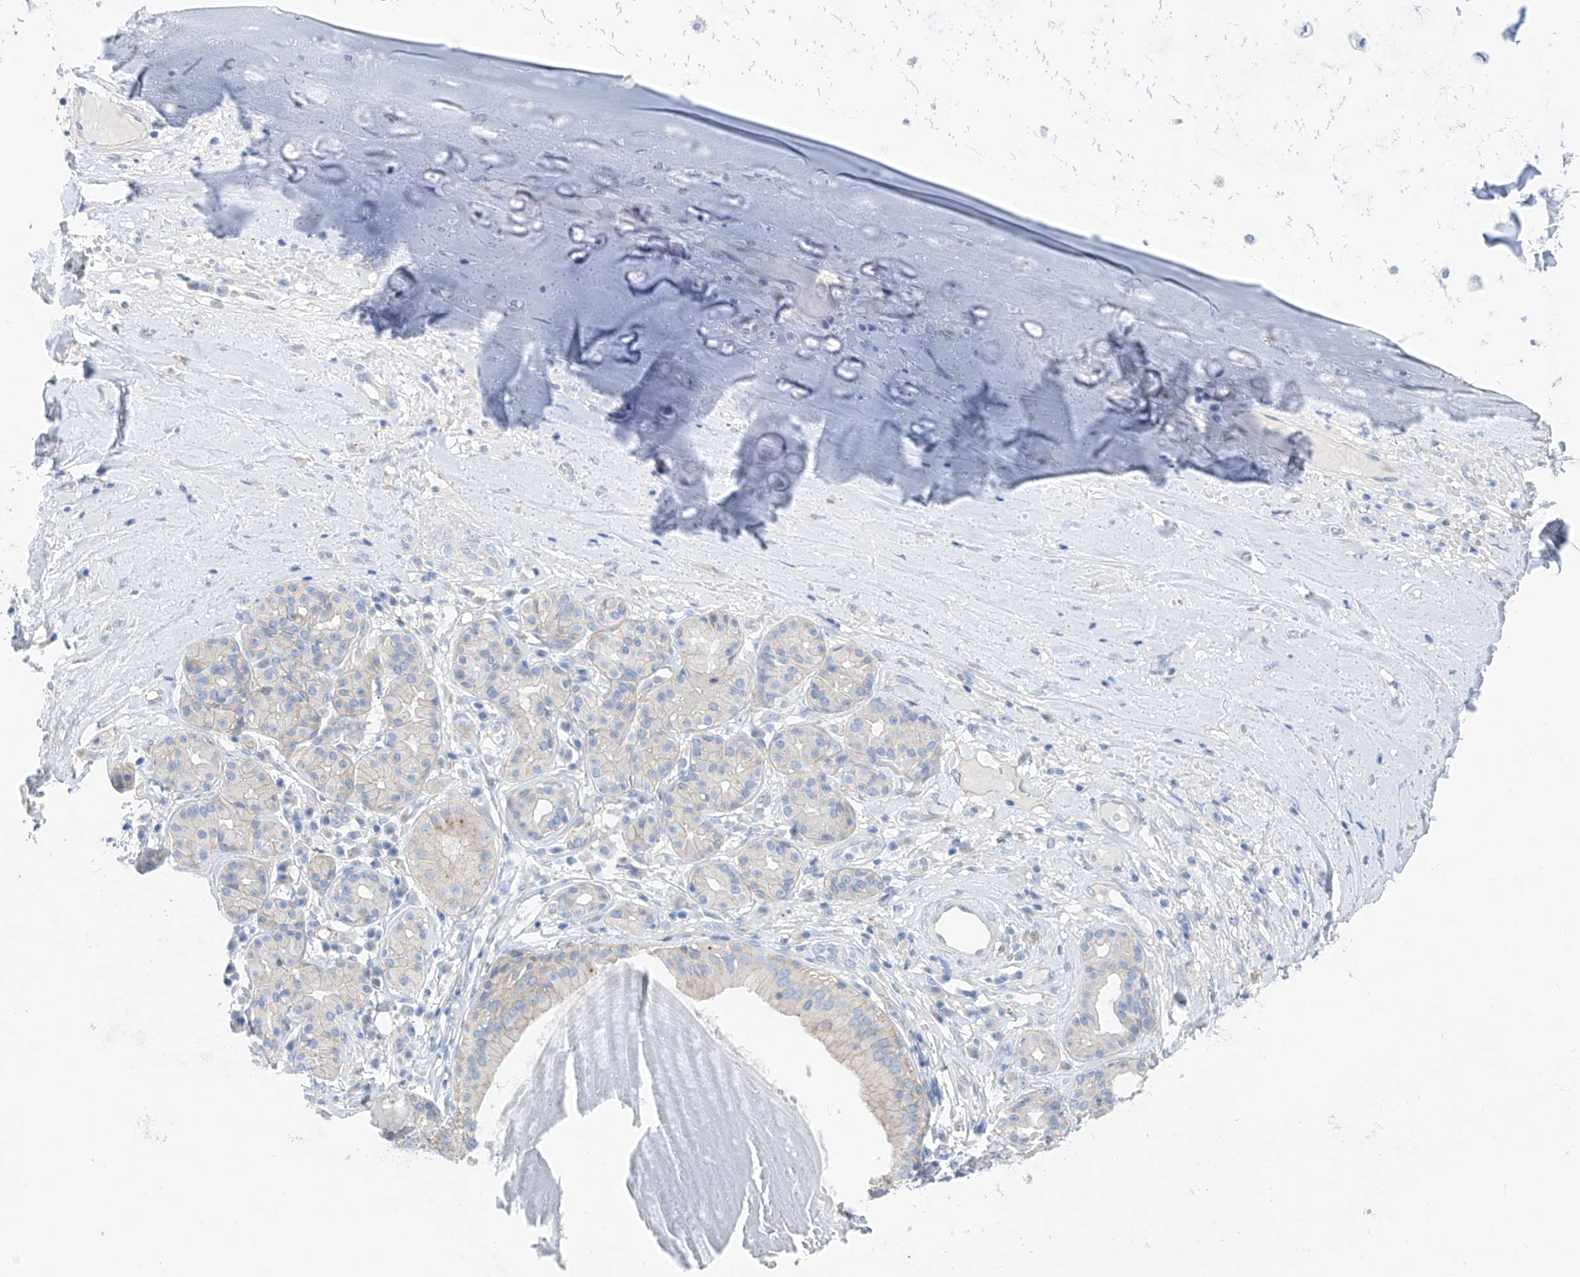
{"staining": {"intensity": "negative", "quantity": "none", "location": "none"}, "tissue": "adipose tissue", "cell_type": "Adipocytes", "image_type": "normal", "snomed": [{"axis": "morphology", "description": "Normal tissue, NOS"}, {"axis": "morphology", "description": "Basal cell carcinoma"}, {"axis": "topography", "description": "Cartilage tissue"}, {"axis": "topography", "description": "Nasopharynx"}, {"axis": "topography", "description": "Oral tissue"}], "caption": "DAB (3,3'-diaminobenzidine) immunohistochemical staining of normal human adipose tissue shows no significant staining in adipocytes.", "gene": "ITGA9", "patient": {"sex": "female", "age": 77}}